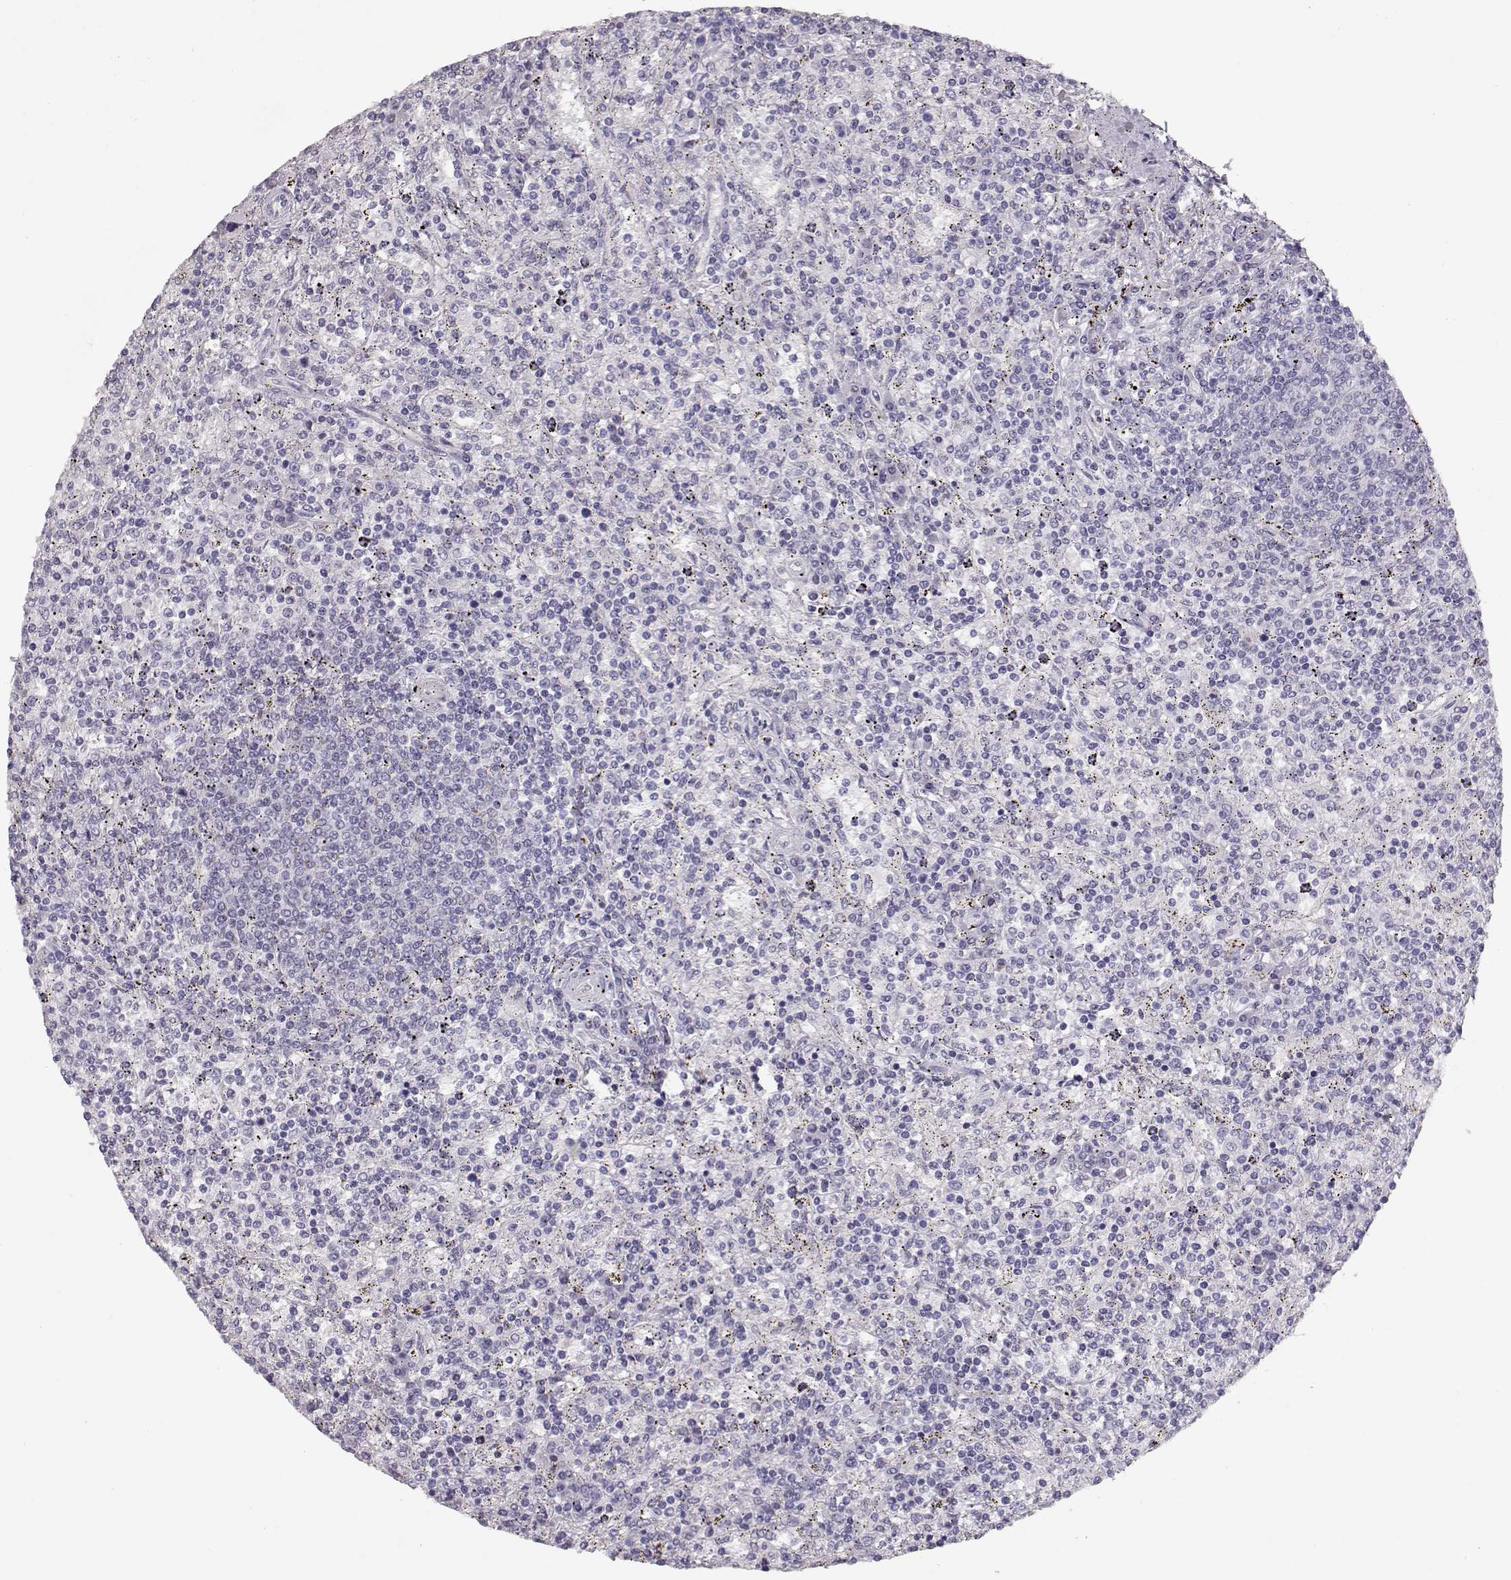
{"staining": {"intensity": "negative", "quantity": "none", "location": "none"}, "tissue": "lymphoma", "cell_type": "Tumor cells", "image_type": "cancer", "snomed": [{"axis": "morphology", "description": "Malignant lymphoma, non-Hodgkin's type, Low grade"}, {"axis": "topography", "description": "Spleen"}], "caption": "Tumor cells are negative for protein expression in human malignant lymphoma, non-Hodgkin's type (low-grade). Nuclei are stained in blue.", "gene": "SLC18A1", "patient": {"sex": "male", "age": 62}}